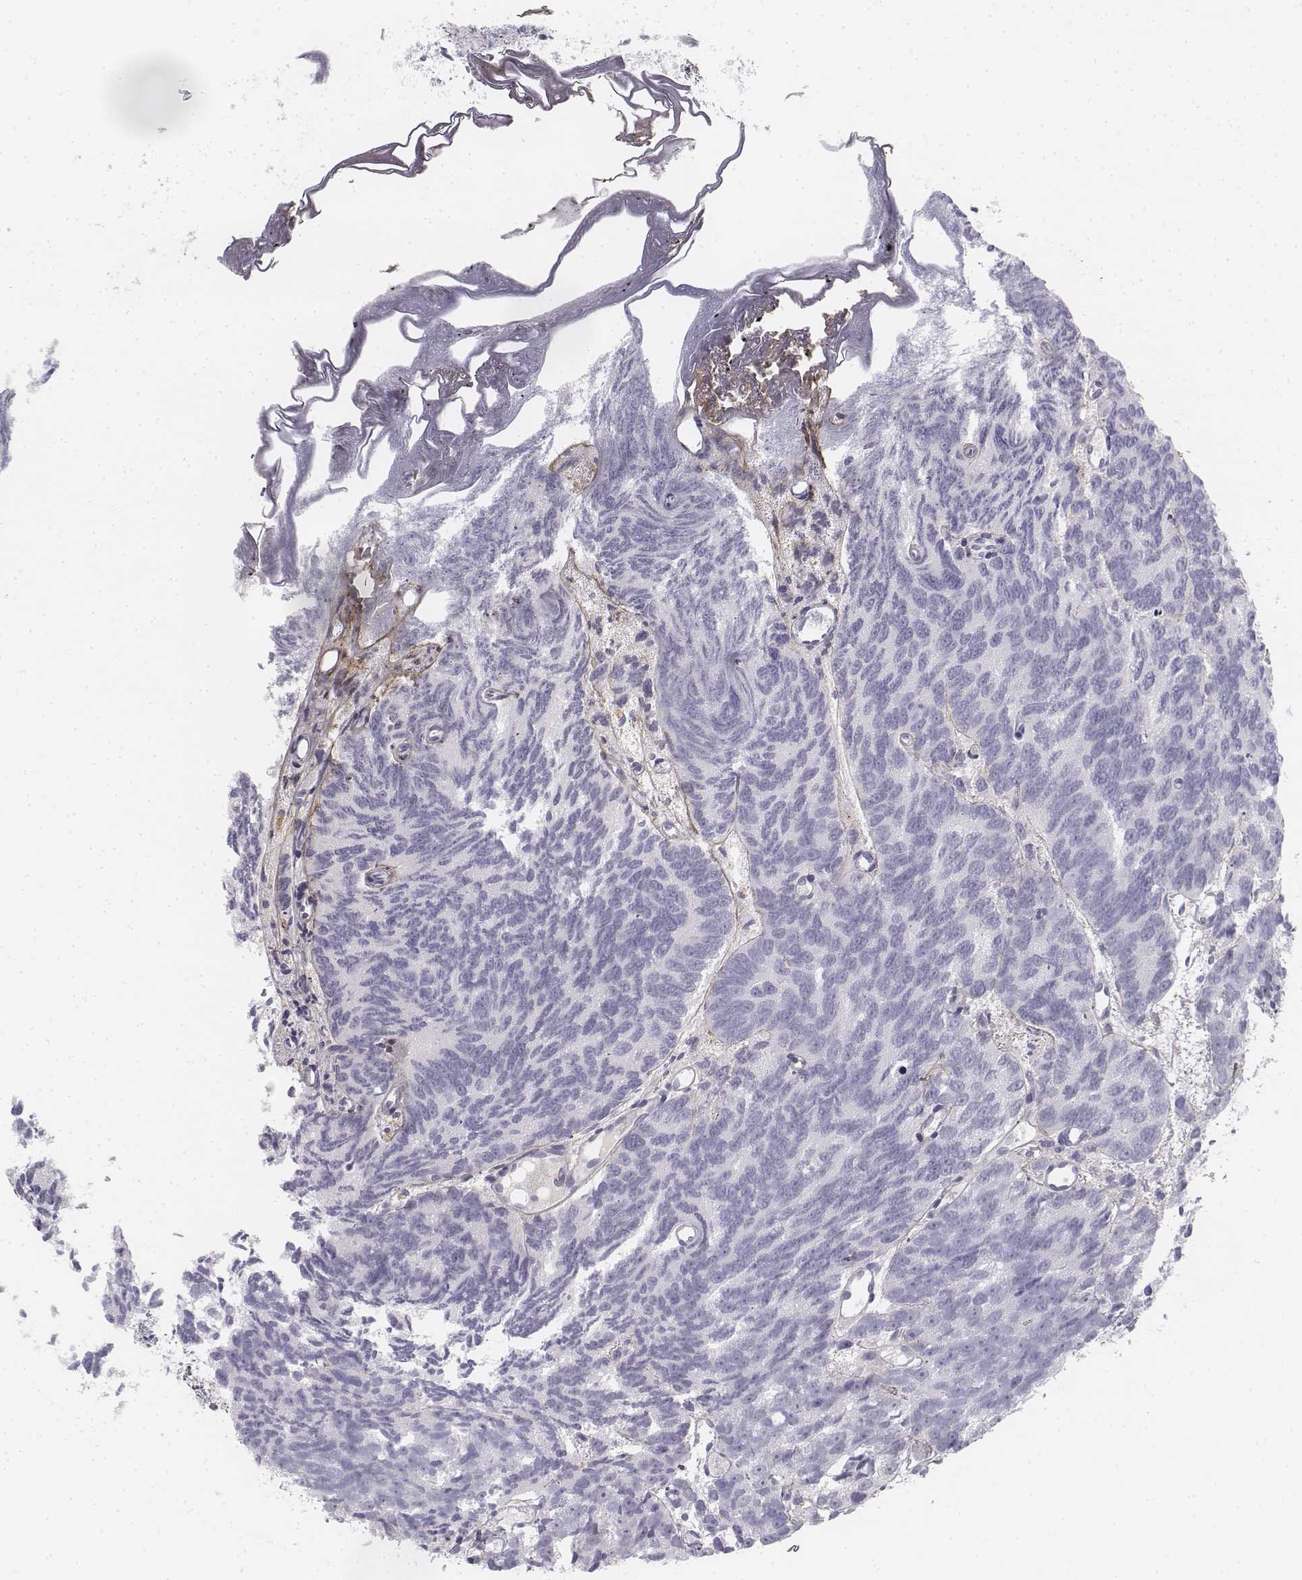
{"staining": {"intensity": "negative", "quantity": "none", "location": "none"}, "tissue": "prostate cancer", "cell_type": "Tumor cells", "image_type": "cancer", "snomed": [{"axis": "morphology", "description": "Adenocarcinoma, High grade"}, {"axis": "topography", "description": "Prostate"}], "caption": "Image shows no protein positivity in tumor cells of prostate adenocarcinoma (high-grade) tissue.", "gene": "KRT84", "patient": {"sex": "male", "age": 77}}